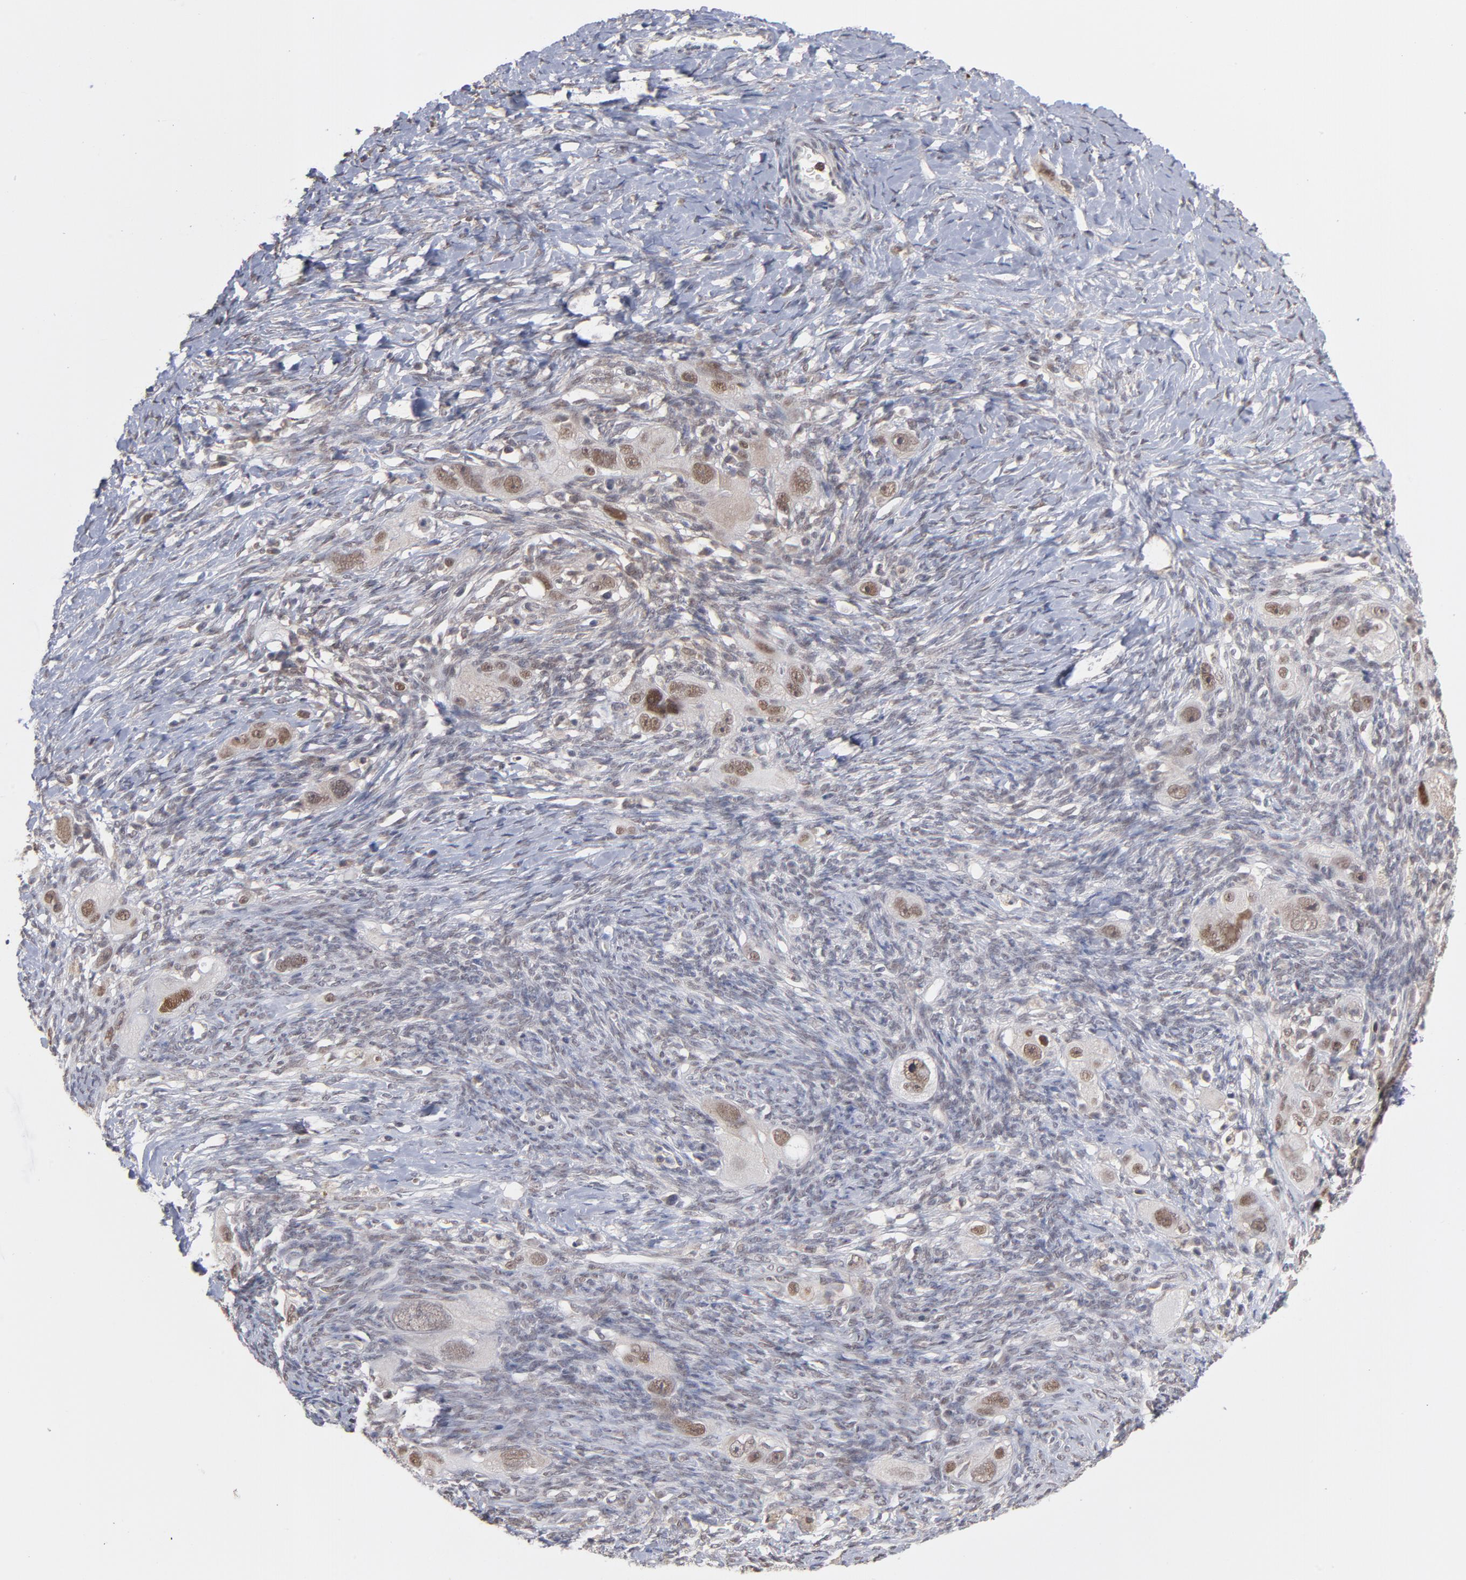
{"staining": {"intensity": "moderate", "quantity": ">75%", "location": "nuclear"}, "tissue": "ovarian cancer", "cell_type": "Tumor cells", "image_type": "cancer", "snomed": [{"axis": "morphology", "description": "Normal tissue, NOS"}, {"axis": "morphology", "description": "Cystadenocarcinoma, serous, NOS"}, {"axis": "topography", "description": "Ovary"}], "caption": "Protein staining exhibits moderate nuclear expression in about >75% of tumor cells in ovarian cancer. Nuclei are stained in blue.", "gene": "OAS1", "patient": {"sex": "female", "age": 62}}